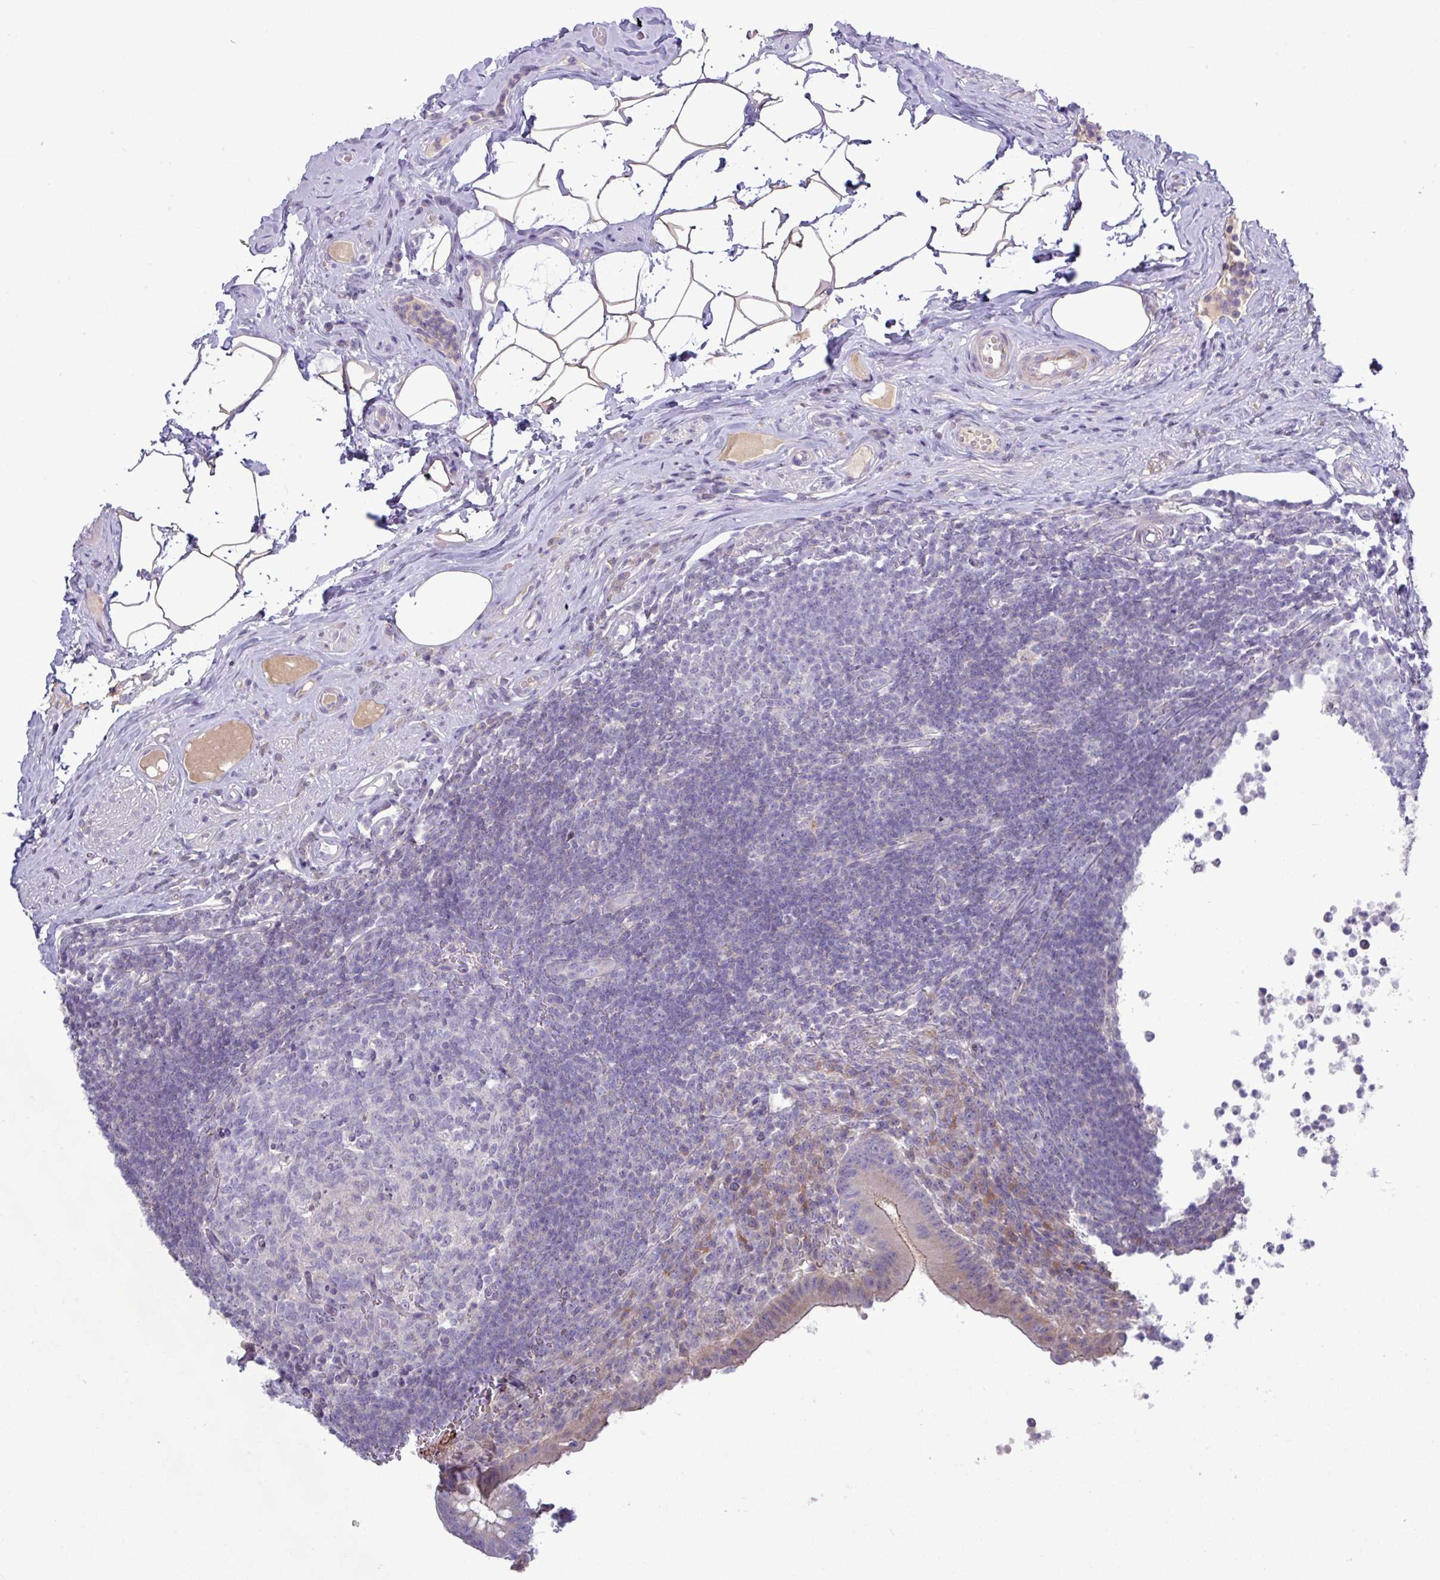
{"staining": {"intensity": "moderate", "quantity": "25%-75%", "location": "cytoplasmic/membranous"}, "tissue": "appendix", "cell_type": "Glandular cells", "image_type": "normal", "snomed": [{"axis": "morphology", "description": "Normal tissue, NOS"}, {"axis": "topography", "description": "Appendix"}], "caption": "Brown immunohistochemical staining in benign appendix displays moderate cytoplasmic/membranous expression in approximately 25%-75% of glandular cells.", "gene": "TNFSF12", "patient": {"sex": "female", "age": 56}}